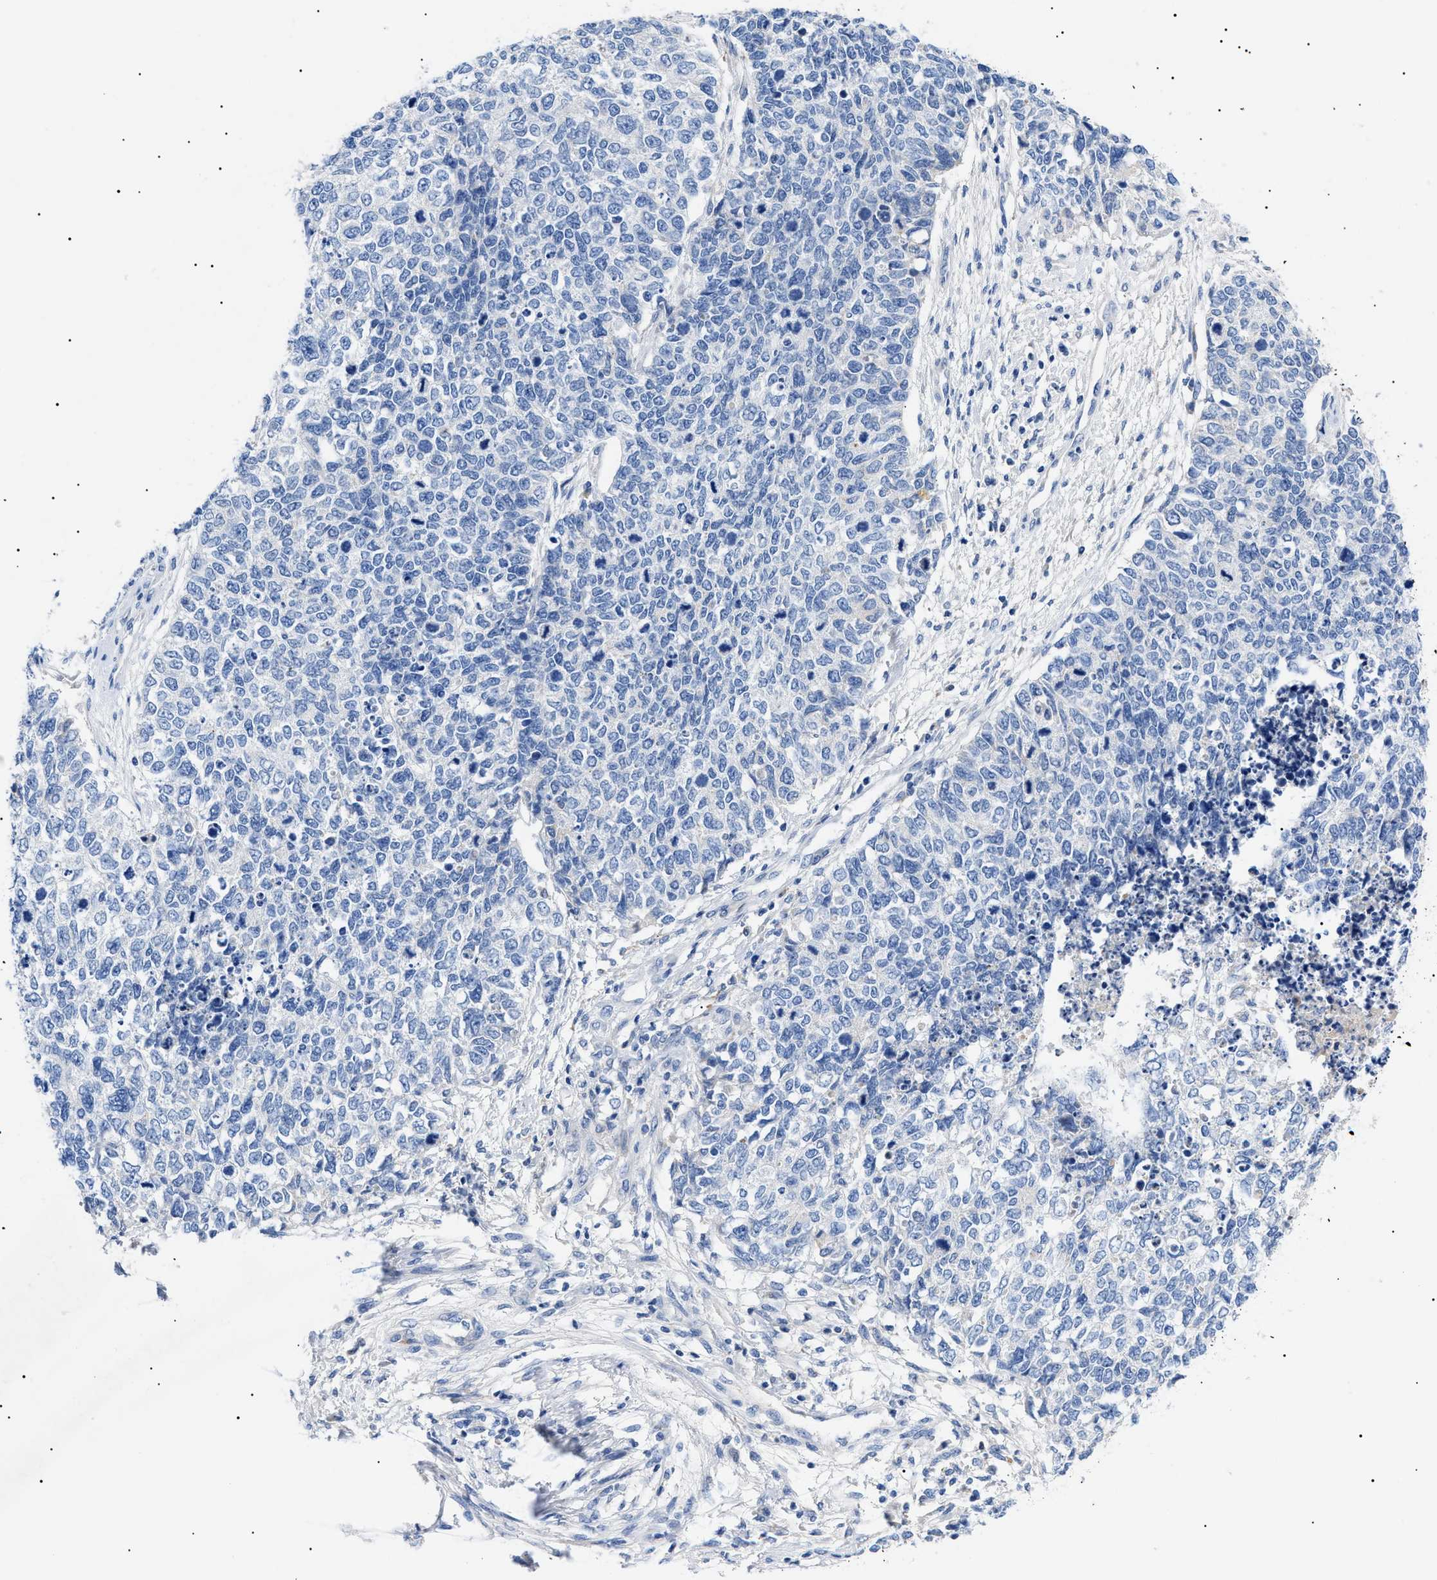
{"staining": {"intensity": "negative", "quantity": "none", "location": "none"}, "tissue": "cervical cancer", "cell_type": "Tumor cells", "image_type": "cancer", "snomed": [{"axis": "morphology", "description": "Squamous cell carcinoma, NOS"}, {"axis": "topography", "description": "Cervix"}], "caption": "This photomicrograph is of squamous cell carcinoma (cervical) stained with immunohistochemistry to label a protein in brown with the nuclei are counter-stained blue. There is no expression in tumor cells.", "gene": "ACKR1", "patient": {"sex": "female", "age": 63}}